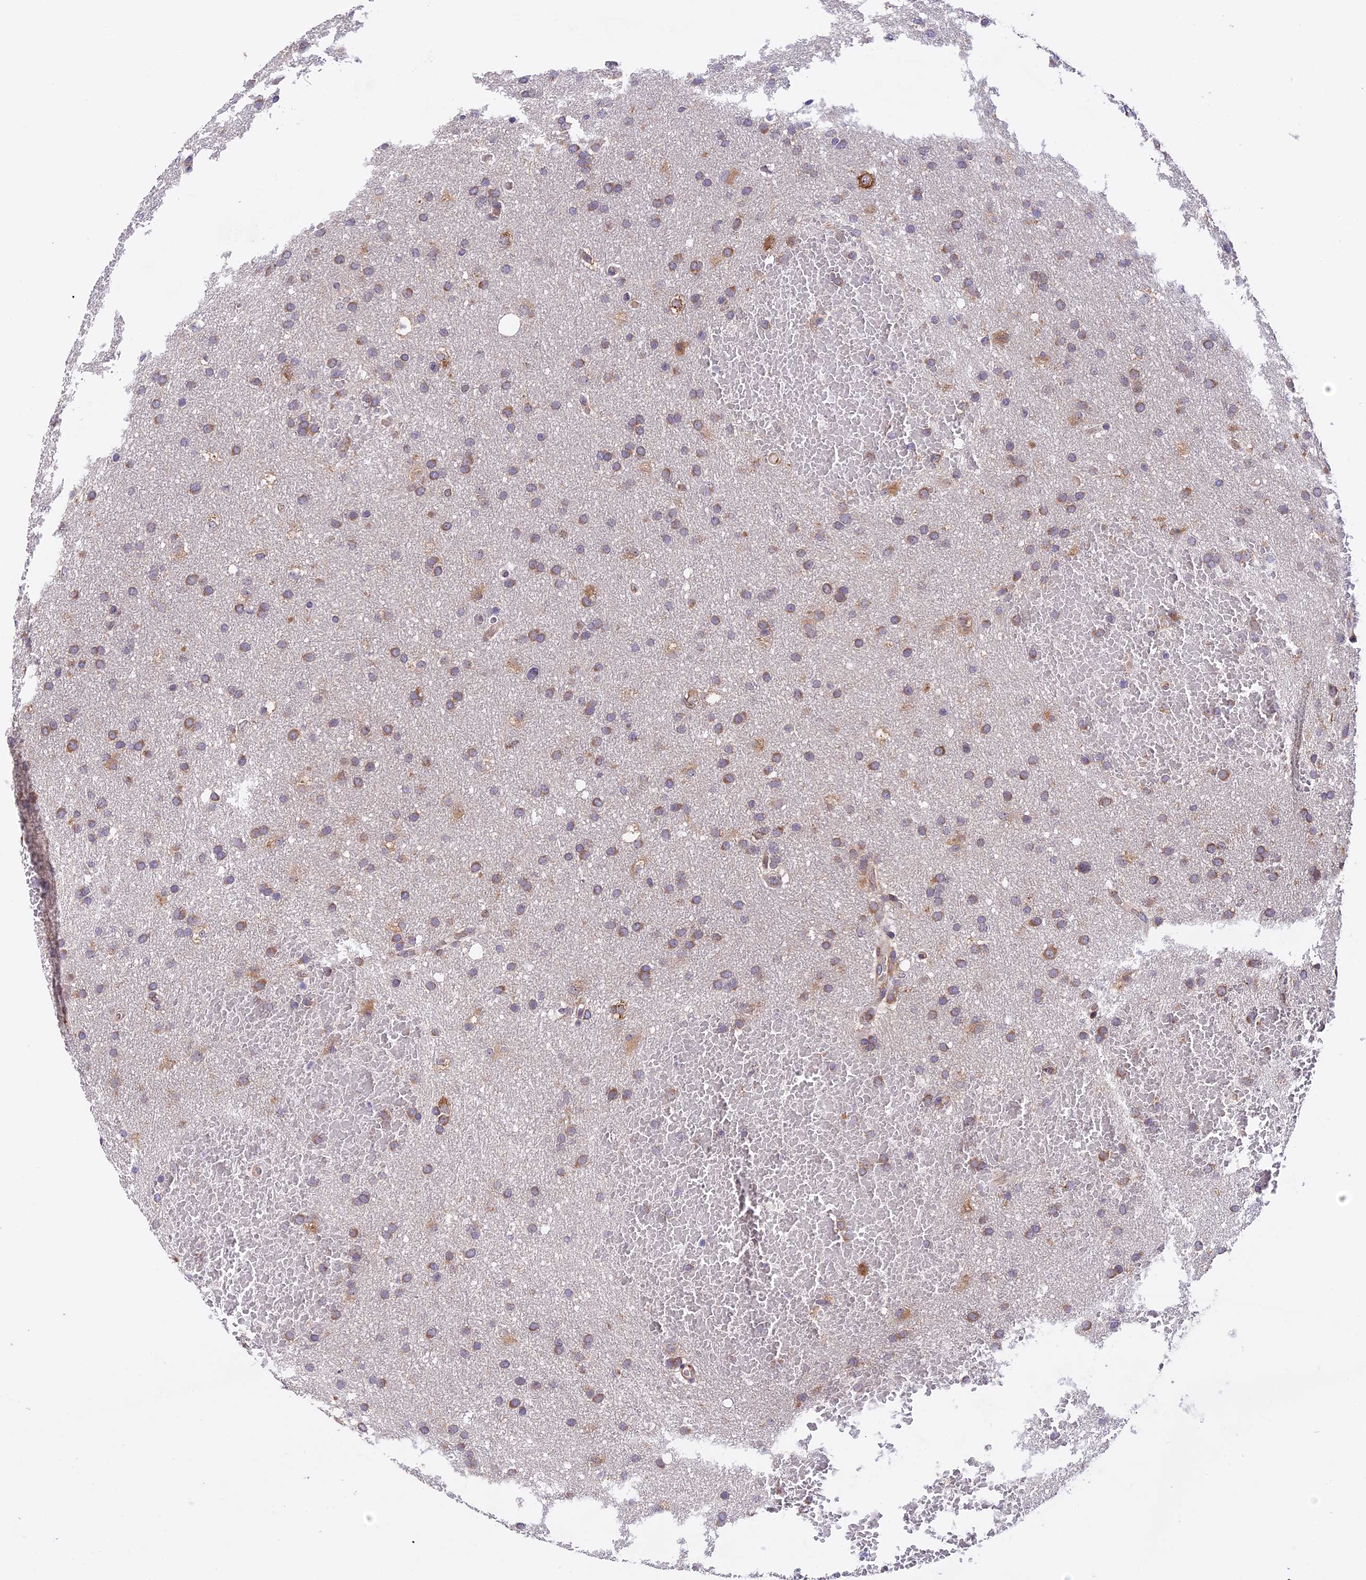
{"staining": {"intensity": "moderate", "quantity": "<25%", "location": "cytoplasmic/membranous"}, "tissue": "glioma", "cell_type": "Tumor cells", "image_type": "cancer", "snomed": [{"axis": "morphology", "description": "Glioma, malignant, High grade"}, {"axis": "topography", "description": "Cerebral cortex"}], "caption": "Tumor cells show low levels of moderate cytoplasmic/membranous expression in about <25% of cells in malignant glioma (high-grade).", "gene": "GNPTAB", "patient": {"sex": "female", "age": 36}}